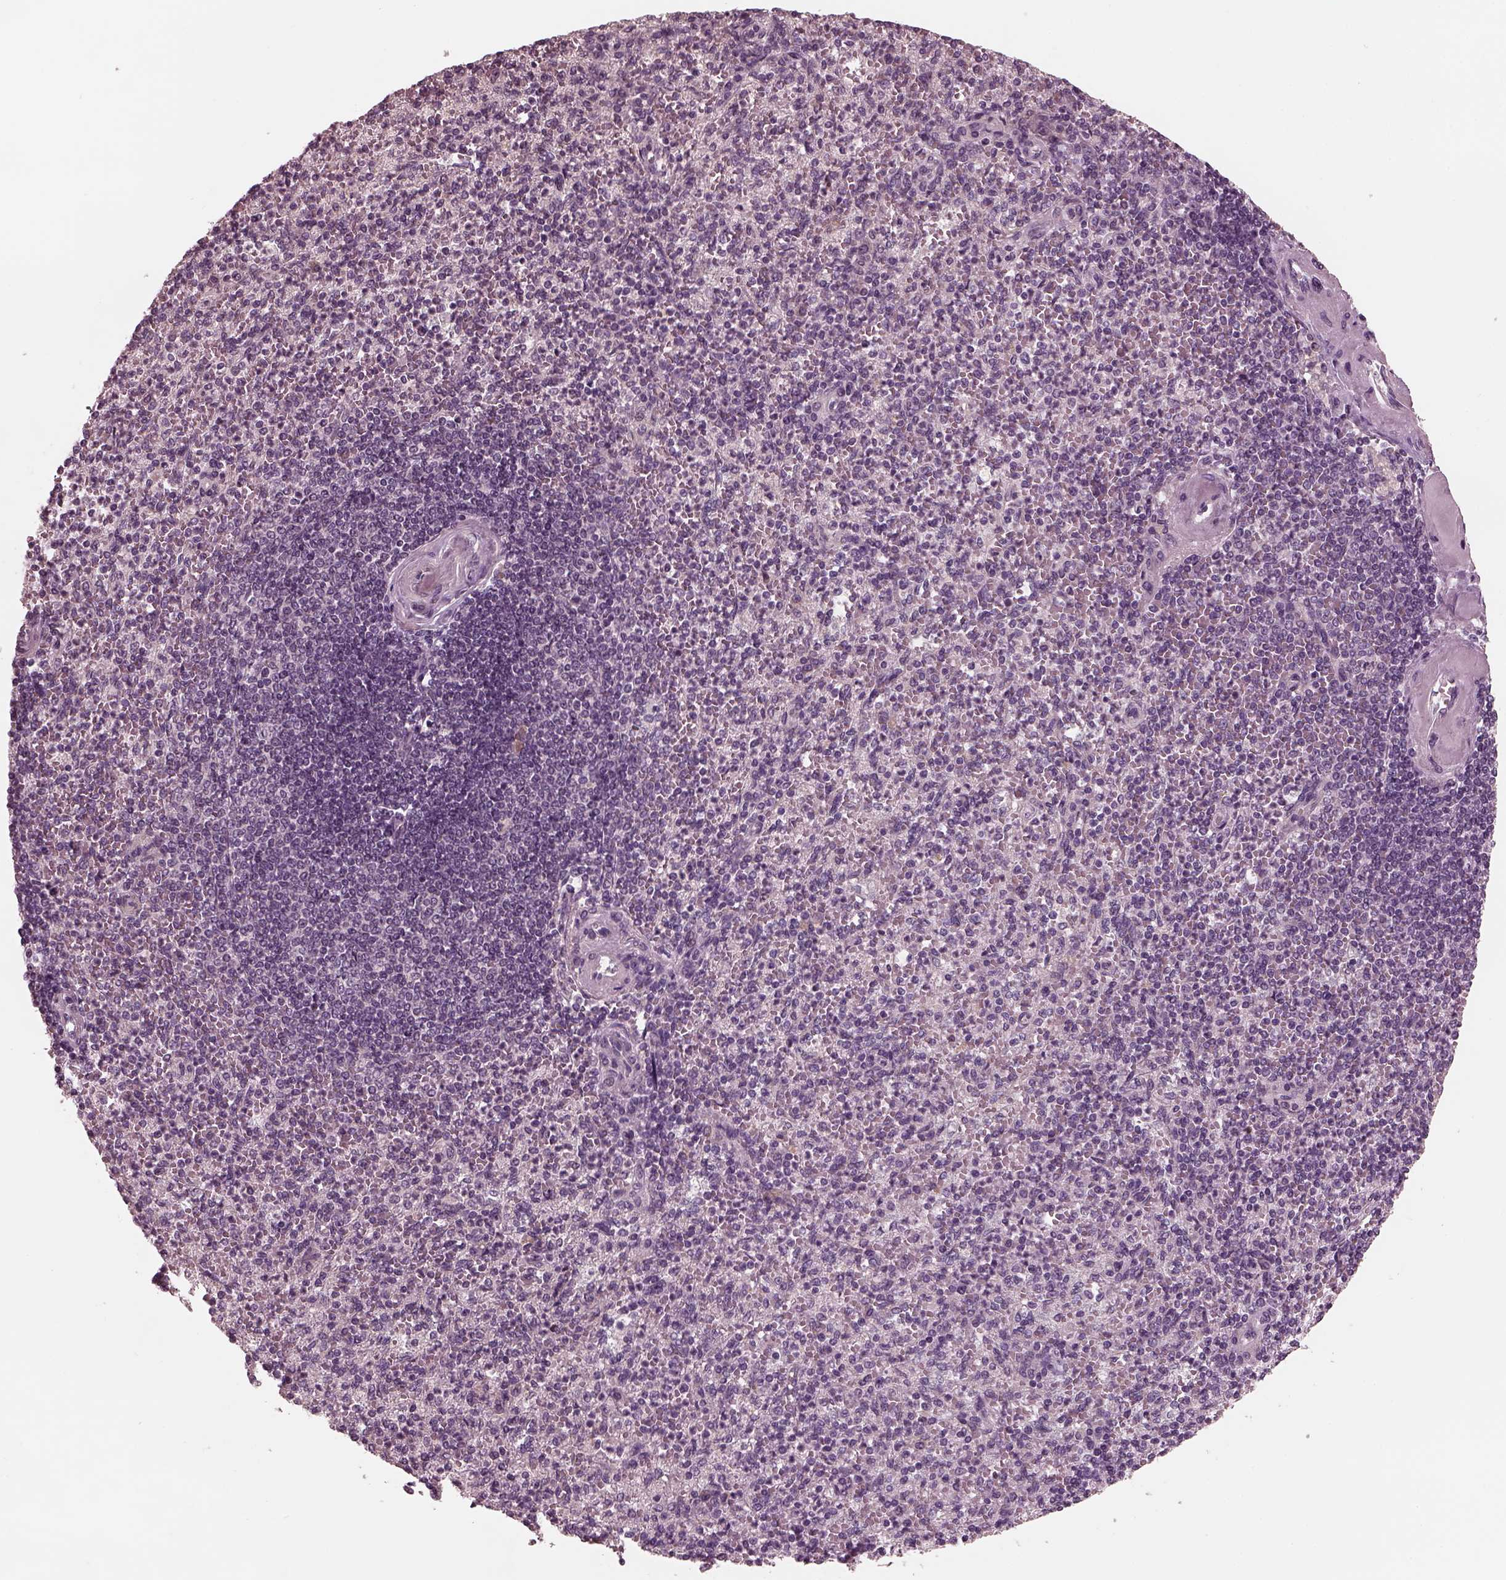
{"staining": {"intensity": "moderate", "quantity": "25%-75%", "location": "cytoplasmic/membranous"}, "tissue": "spleen", "cell_type": "Cells in red pulp", "image_type": "normal", "snomed": [{"axis": "morphology", "description": "Normal tissue, NOS"}, {"axis": "topography", "description": "Spleen"}], "caption": "A brown stain highlights moderate cytoplasmic/membranous positivity of a protein in cells in red pulp of normal human spleen.", "gene": "TUBG1", "patient": {"sex": "female", "age": 74}}